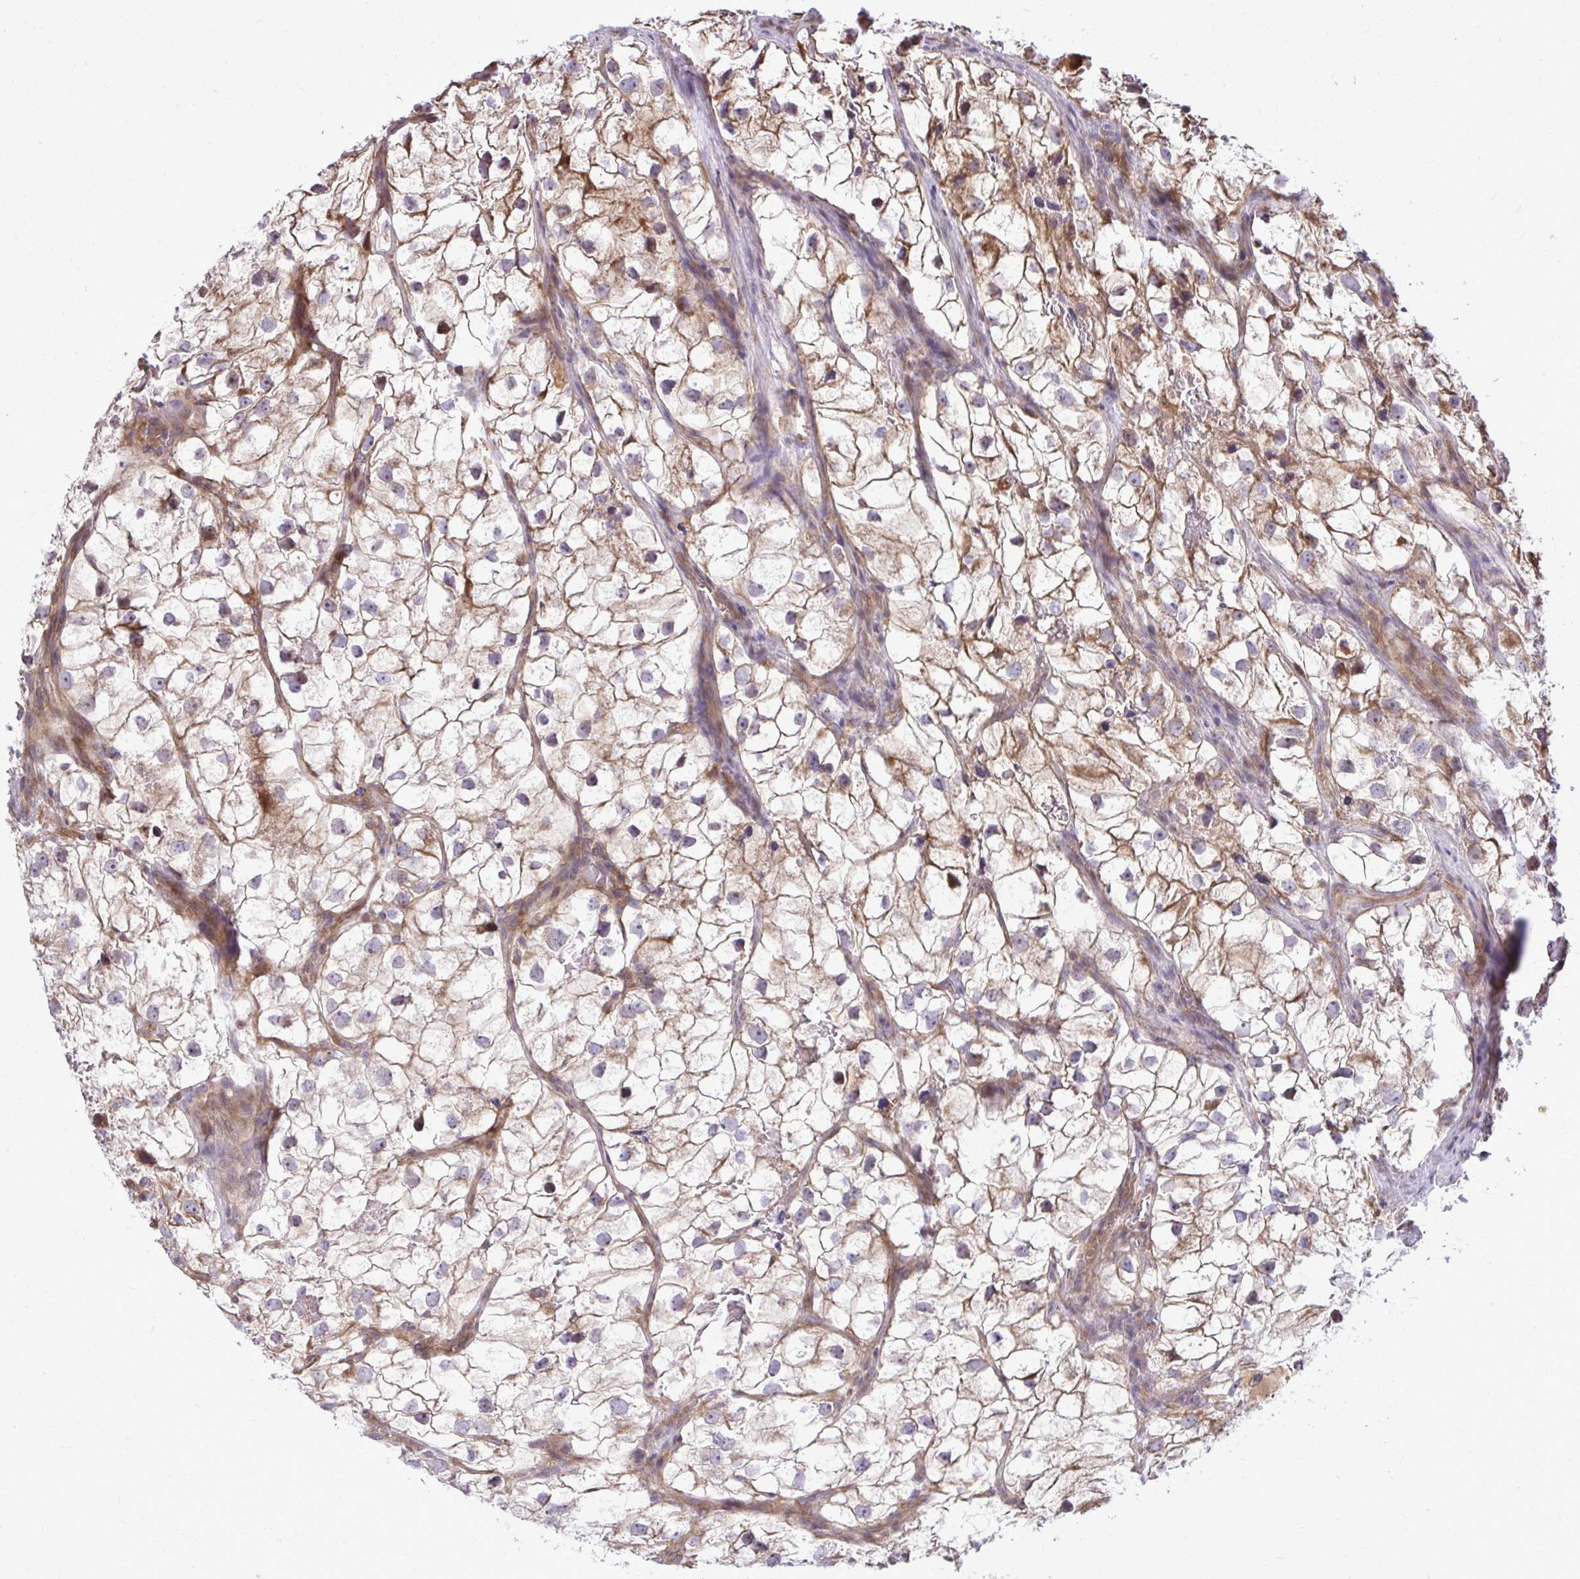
{"staining": {"intensity": "moderate", "quantity": ">75%", "location": "cytoplasmic/membranous"}, "tissue": "renal cancer", "cell_type": "Tumor cells", "image_type": "cancer", "snomed": [{"axis": "morphology", "description": "Adenocarcinoma, NOS"}, {"axis": "topography", "description": "Kidney"}], "caption": "This is a photomicrograph of IHC staining of renal cancer (adenocarcinoma), which shows moderate expression in the cytoplasmic/membranous of tumor cells.", "gene": "ZSCAN9", "patient": {"sex": "male", "age": 59}}